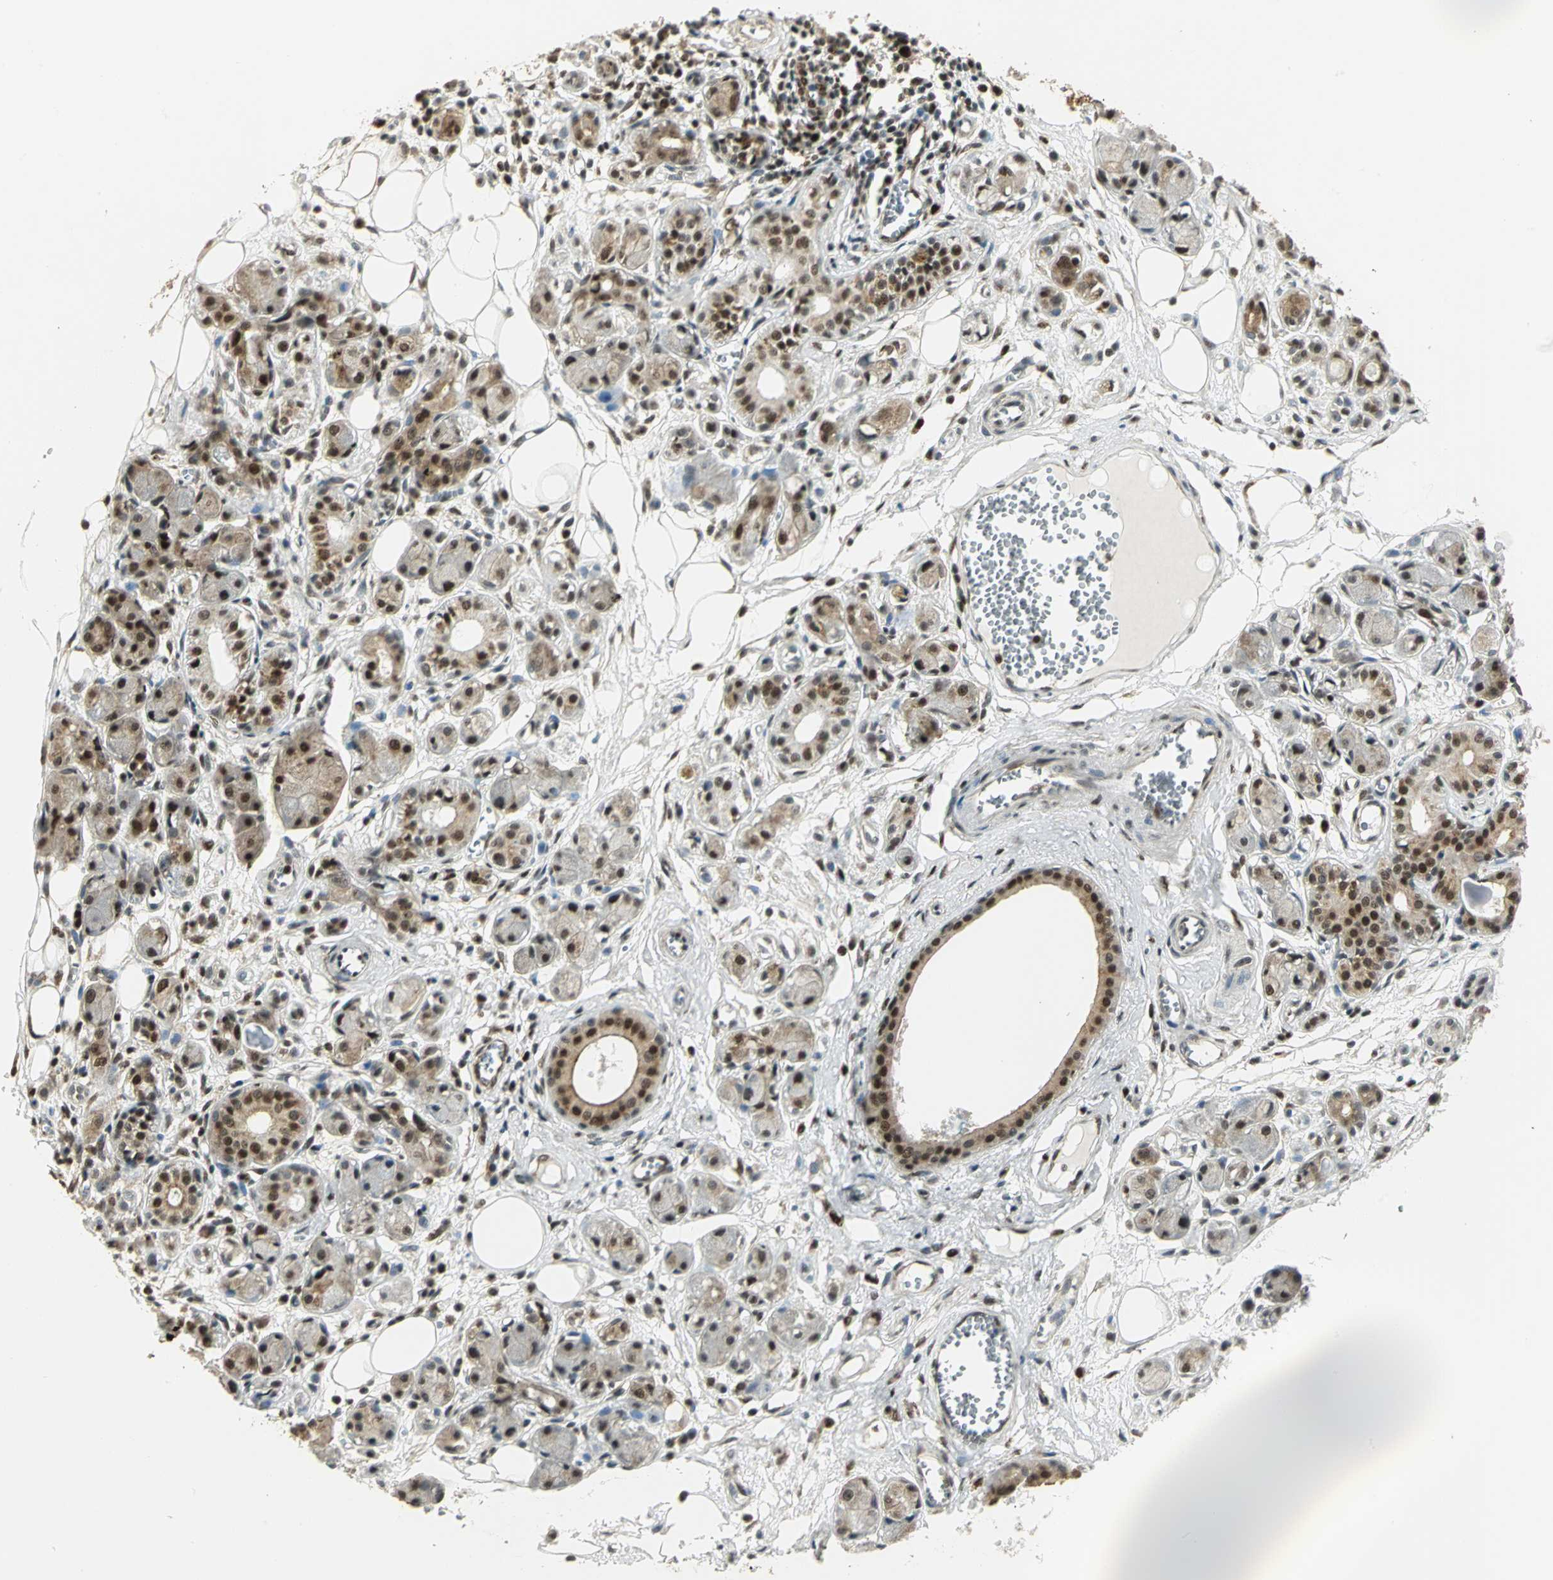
{"staining": {"intensity": "moderate", "quantity": "25%-75%", "location": "nuclear"}, "tissue": "adipose tissue", "cell_type": "Adipocytes", "image_type": "normal", "snomed": [{"axis": "morphology", "description": "Normal tissue, NOS"}, {"axis": "morphology", "description": "Inflammation, NOS"}, {"axis": "topography", "description": "Vascular tissue"}, {"axis": "topography", "description": "Salivary gland"}], "caption": "Immunohistochemical staining of normal human adipose tissue reveals moderate nuclear protein expression in about 25%-75% of adipocytes. The staining was performed using DAB to visualize the protein expression in brown, while the nuclei were stained in blue with hematoxylin (Magnification: 20x).", "gene": "DDX5", "patient": {"sex": "female", "age": 75}}